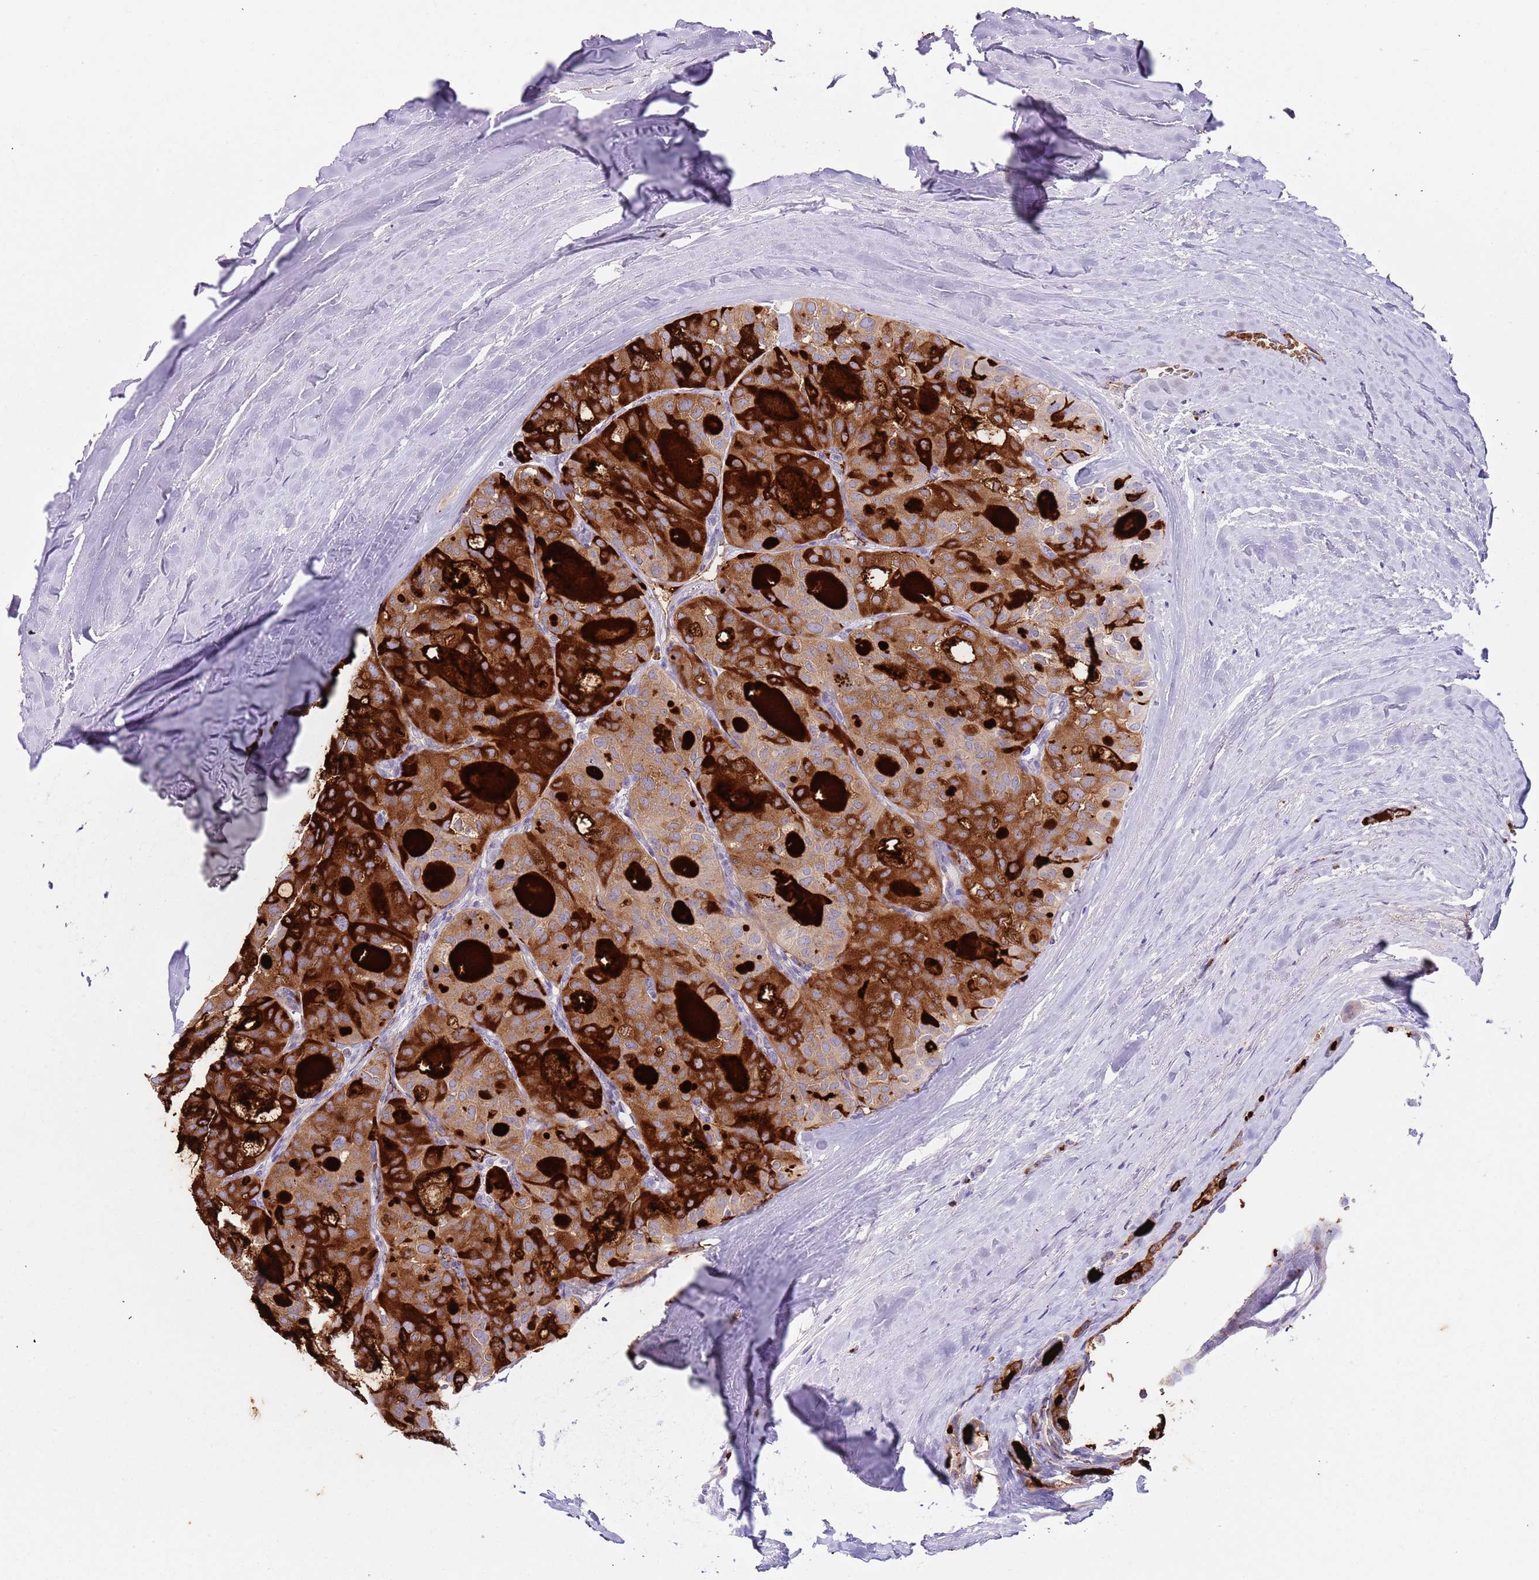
{"staining": {"intensity": "strong", "quantity": ">75%", "location": "cytoplasmic/membranous"}, "tissue": "thyroid cancer", "cell_type": "Tumor cells", "image_type": "cancer", "snomed": [{"axis": "morphology", "description": "Follicular adenoma carcinoma, NOS"}, {"axis": "topography", "description": "Thyroid gland"}], "caption": "High-magnification brightfield microscopy of thyroid follicular adenoma carcinoma stained with DAB (3,3'-diaminobenzidine) (brown) and counterstained with hematoxylin (blue). tumor cells exhibit strong cytoplasmic/membranous positivity is identified in about>75% of cells.", "gene": "C2CD3", "patient": {"sex": "male", "age": 75}}